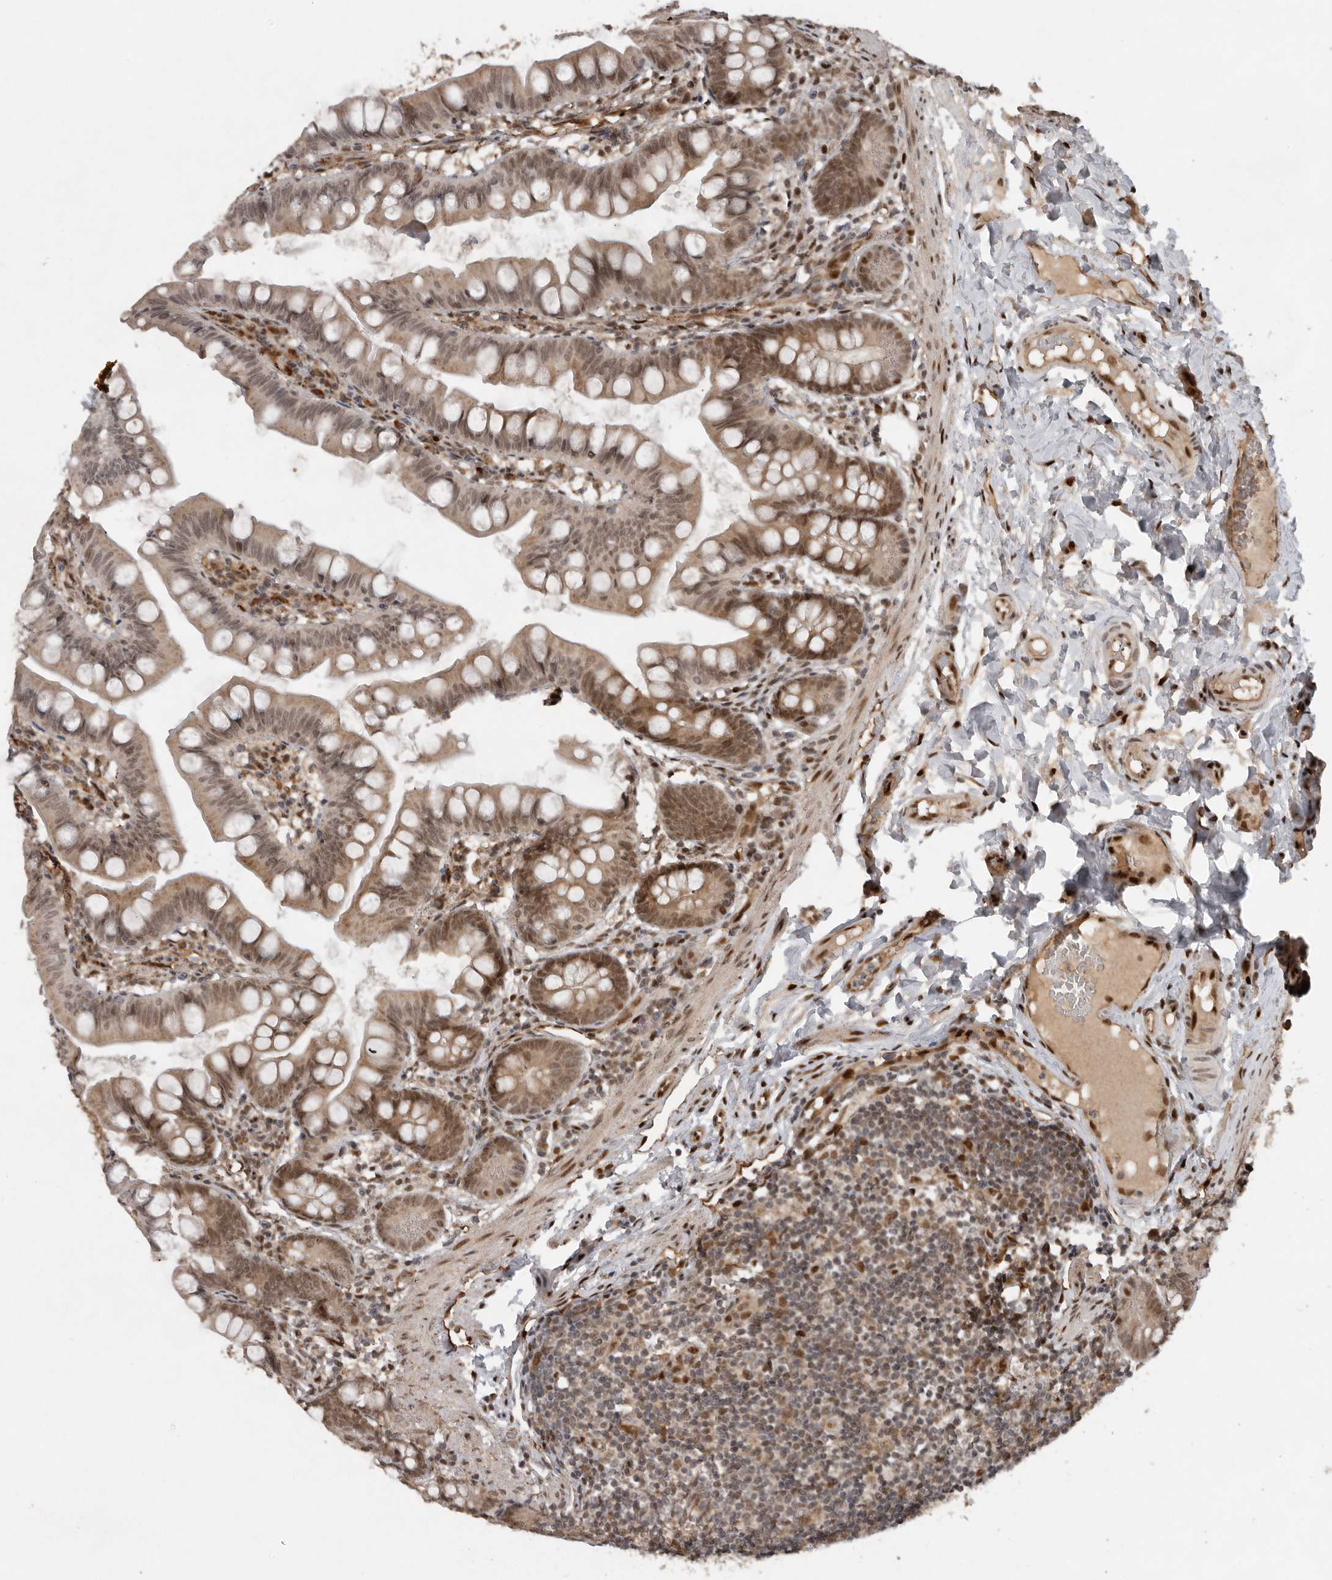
{"staining": {"intensity": "weak", "quantity": ">75%", "location": "cytoplasmic/membranous"}, "tissue": "small intestine", "cell_type": "Glandular cells", "image_type": "normal", "snomed": [{"axis": "morphology", "description": "Normal tissue, NOS"}, {"axis": "topography", "description": "Small intestine"}], "caption": "Weak cytoplasmic/membranous staining is present in about >75% of glandular cells in unremarkable small intestine.", "gene": "CDC27", "patient": {"sex": "male", "age": 7}}